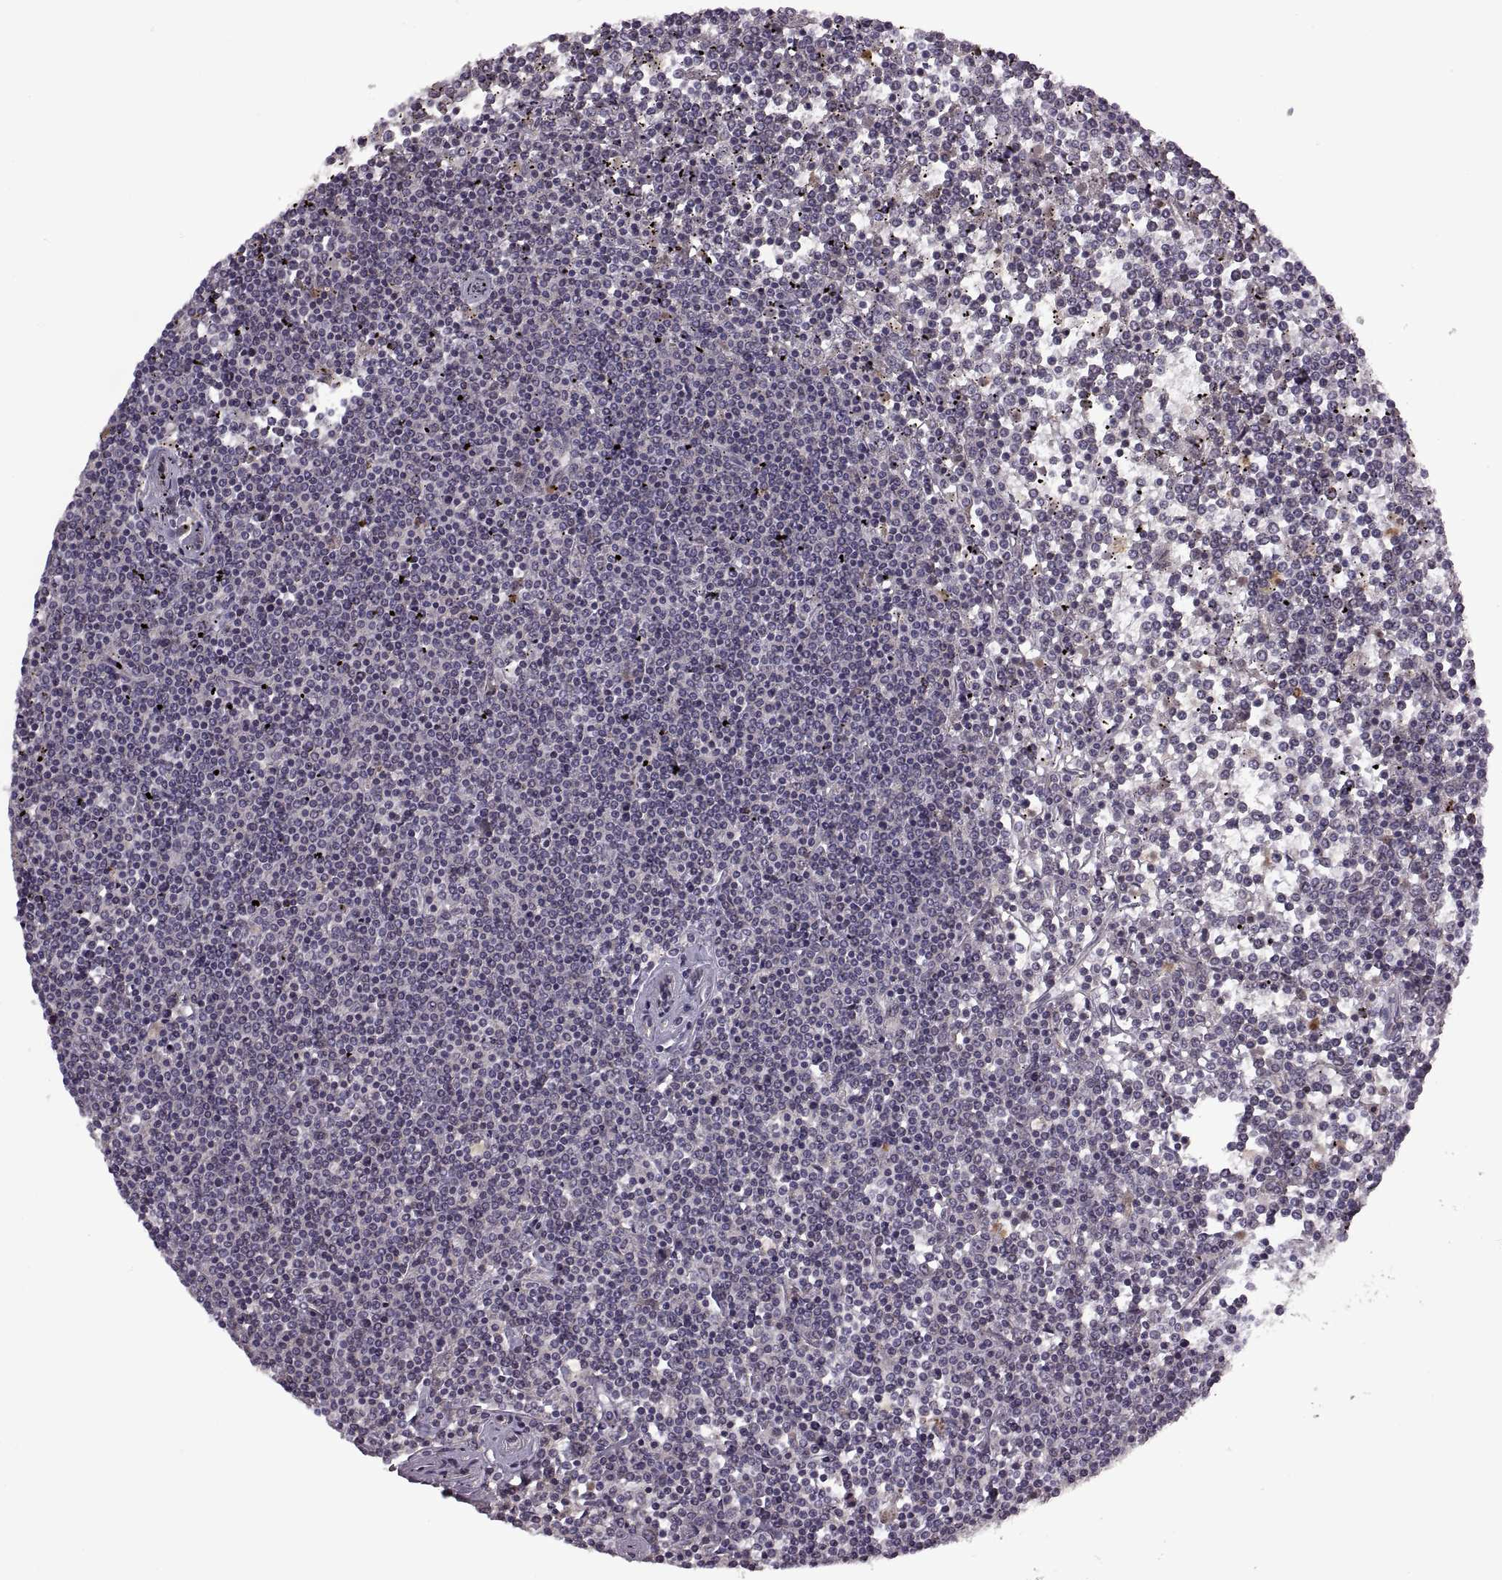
{"staining": {"intensity": "negative", "quantity": "none", "location": "none"}, "tissue": "lymphoma", "cell_type": "Tumor cells", "image_type": "cancer", "snomed": [{"axis": "morphology", "description": "Malignant lymphoma, non-Hodgkin's type, Low grade"}, {"axis": "topography", "description": "Spleen"}], "caption": "Immunohistochemistry (IHC) micrograph of lymphoma stained for a protein (brown), which displays no staining in tumor cells.", "gene": "PIERCE1", "patient": {"sex": "female", "age": 19}}